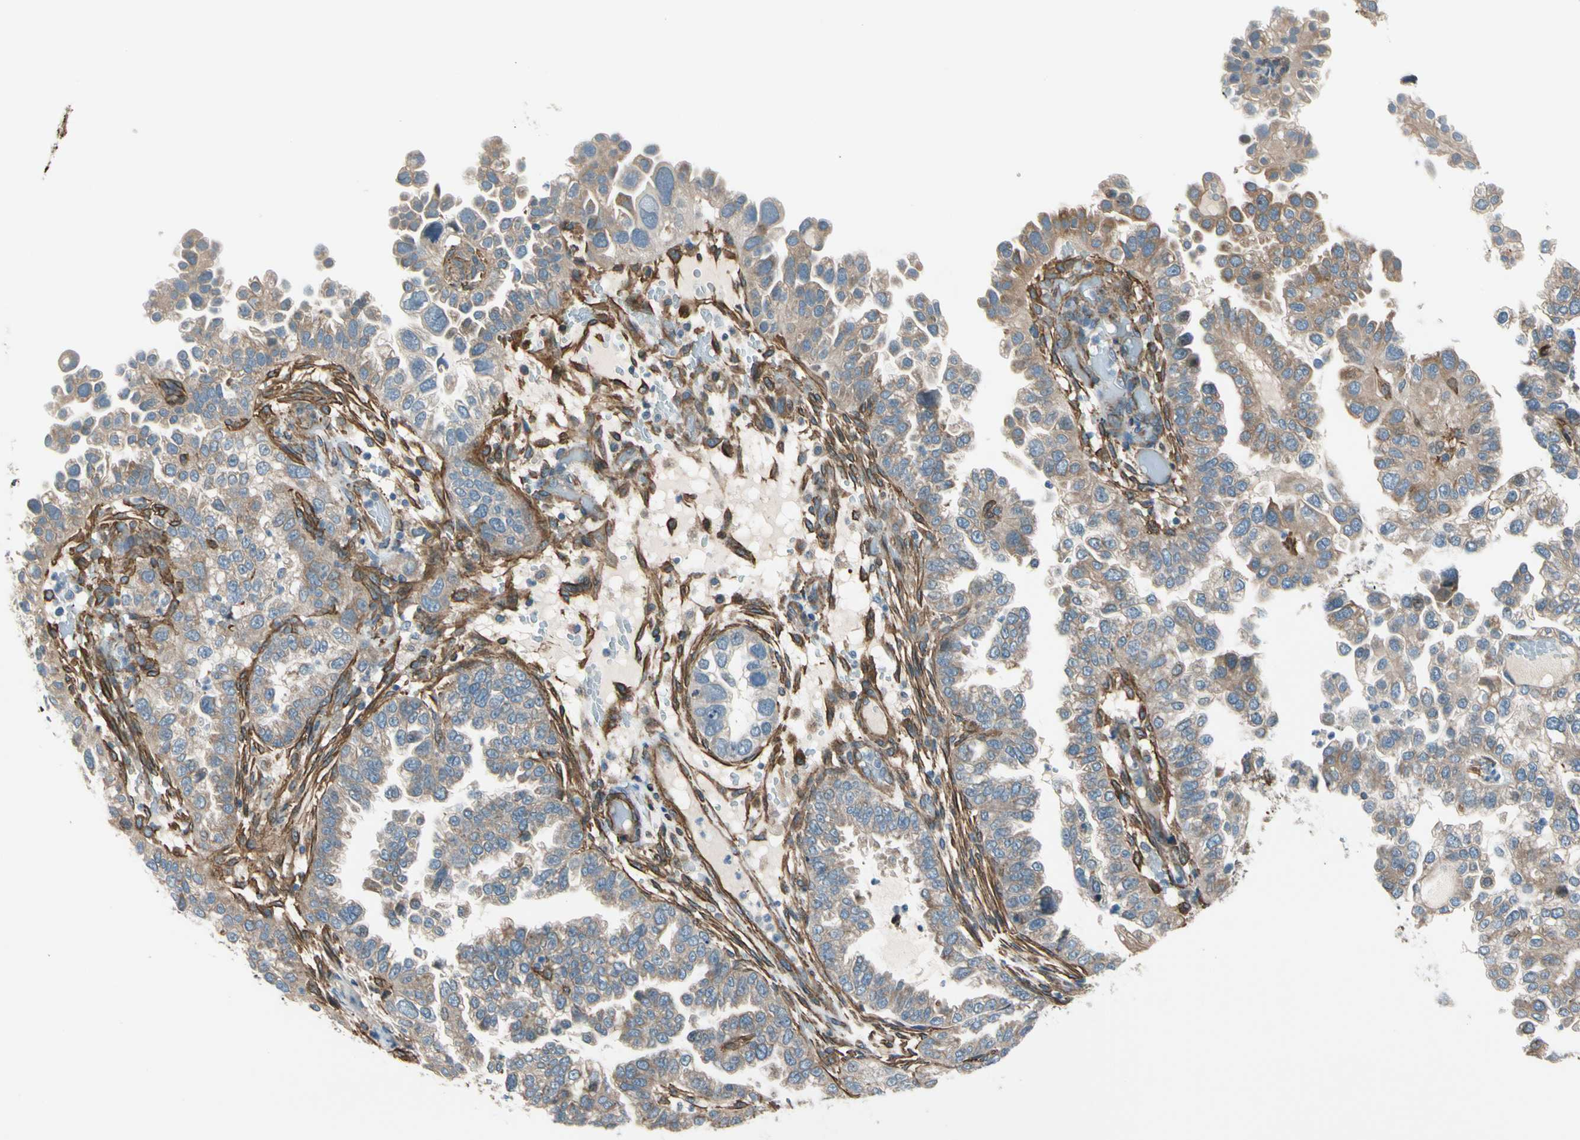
{"staining": {"intensity": "weak", "quantity": ">75%", "location": "cytoplasmic/membranous"}, "tissue": "endometrial cancer", "cell_type": "Tumor cells", "image_type": "cancer", "snomed": [{"axis": "morphology", "description": "Adenocarcinoma, NOS"}, {"axis": "topography", "description": "Endometrium"}], "caption": "Immunohistochemical staining of endometrial adenocarcinoma exhibits weak cytoplasmic/membranous protein expression in approximately >75% of tumor cells.", "gene": "LIMK2", "patient": {"sex": "female", "age": 85}}